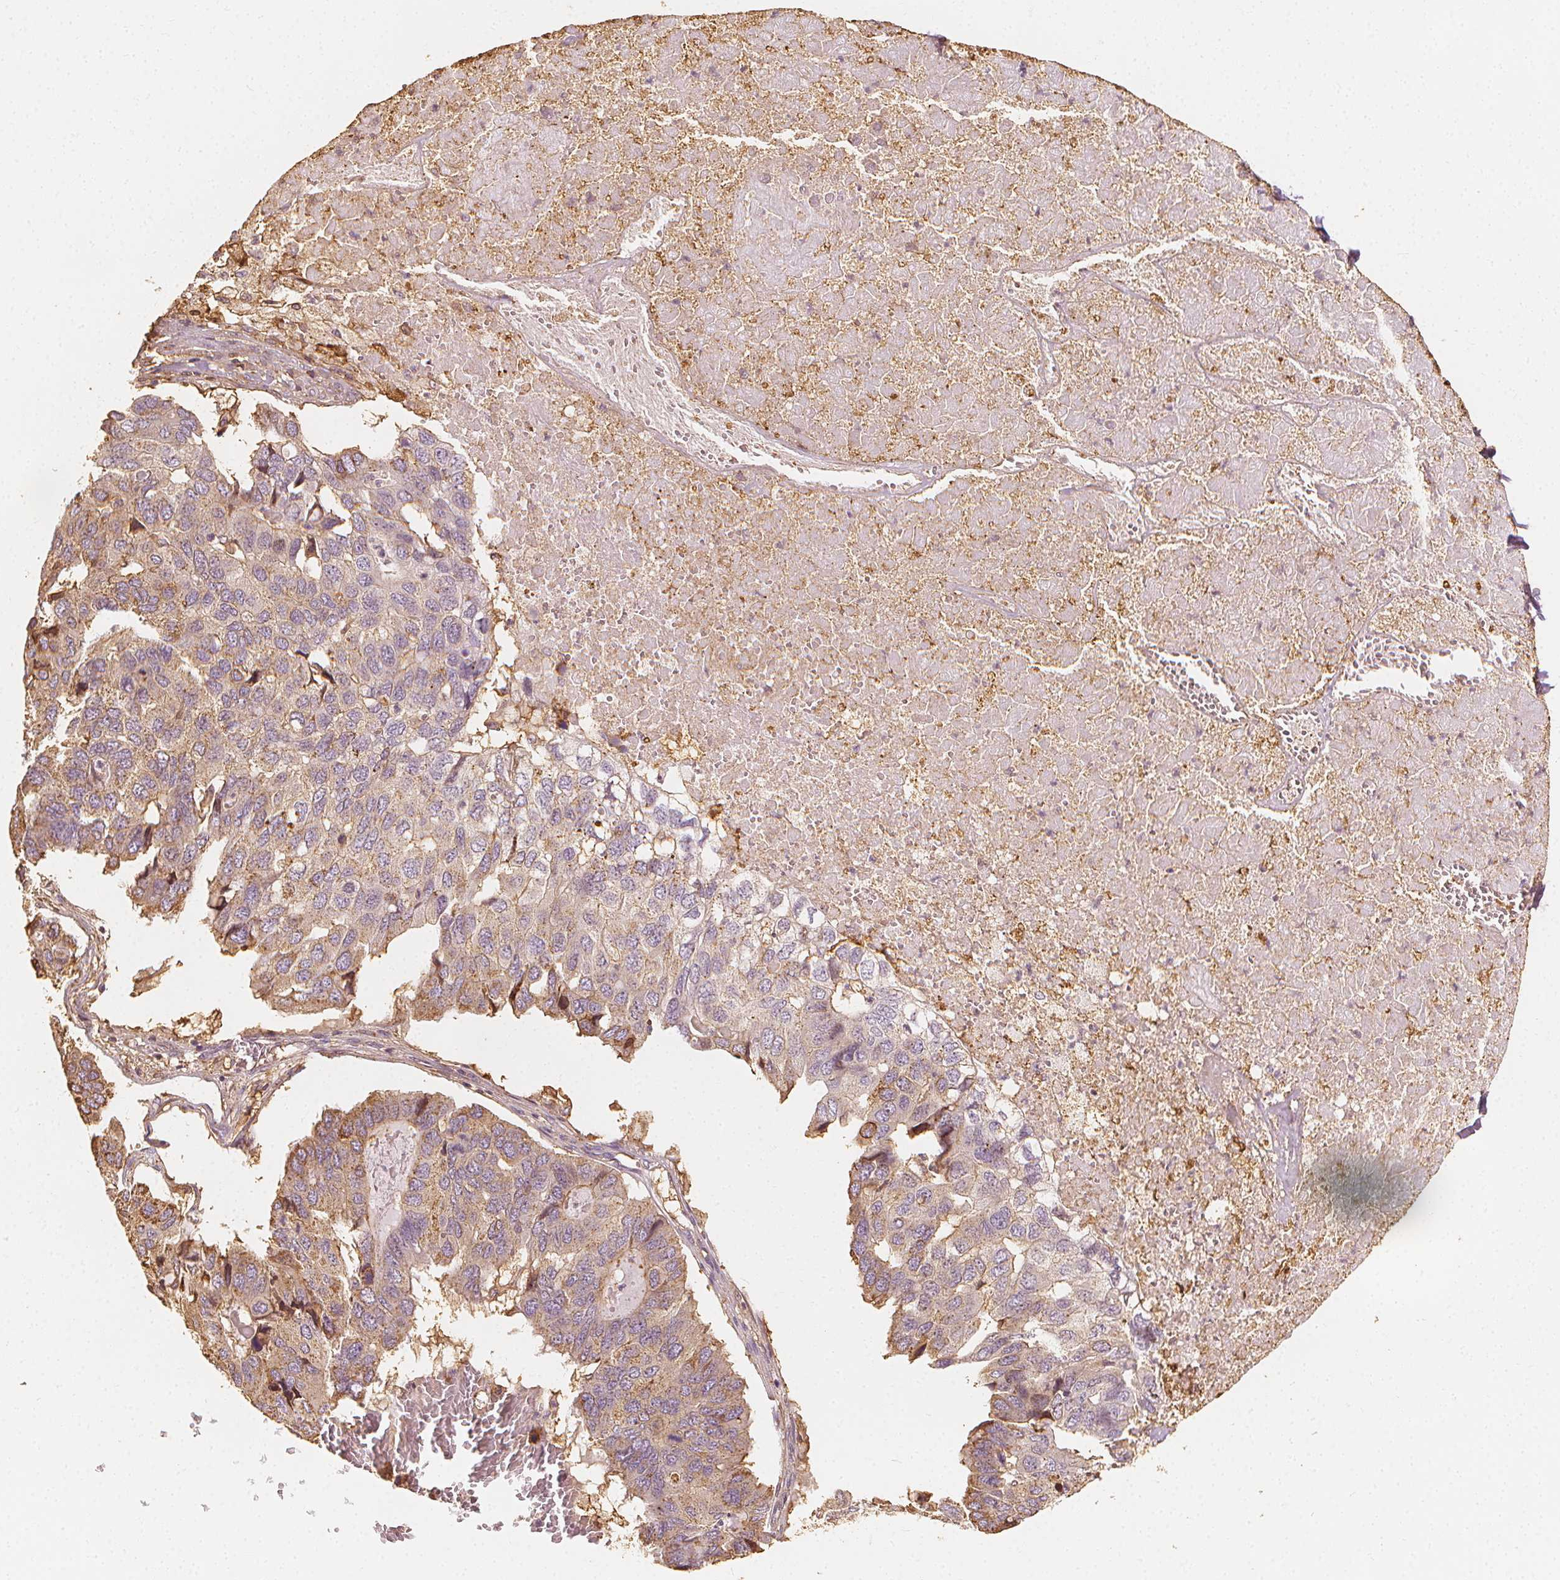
{"staining": {"intensity": "weak", "quantity": "<25%", "location": "cytoplasmic/membranous"}, "tissue": "pancreatic cancer", "cell_type": "Tumor cells", "image_type": "cancer", "snomed": [{"axis": "morphology", "description": "Adenocarcinoma, NOS"}, {"axis": "topography", "description": "Pancreas"}], "caption": "The image shows no staining of tumor cells in pancreatic adenocarcinoma.", "gene": "ARHGAP26", "patient": {"sex": "male", "age": 50}}